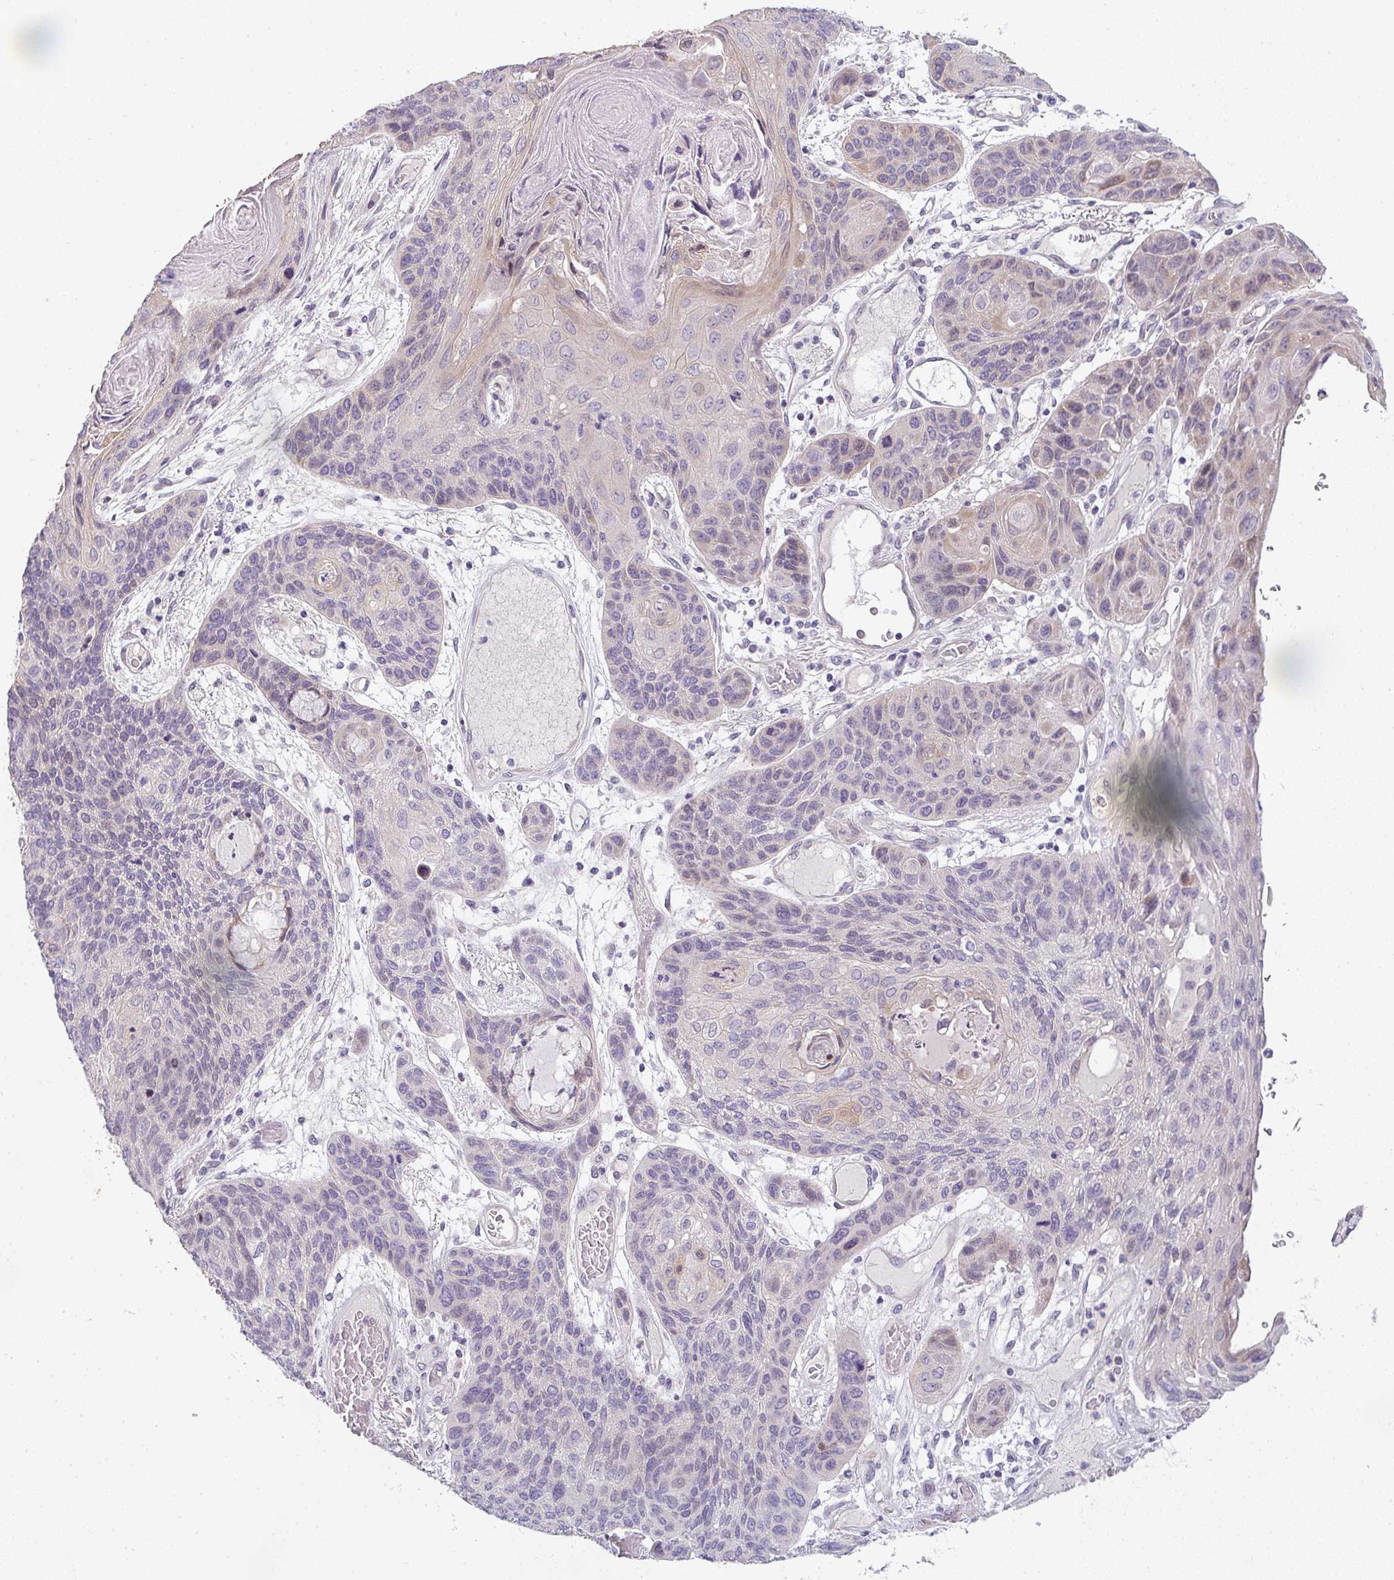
{"staining": {"intensity": "negative", "quantity": "none", "location": "none"}, "tissue": "lung cancer", "cell_type": "Tumor cells", "image_type": "cancer", "snomed": [{"axis": "morphology", "description": "Squamous cell carcinoma, NOS"}, {"axis": "morphology", "description": "Squamous cell carcinoma, metastatic, NOS"}, {"axis": "topography", "description": "Lymph node"}, {"axis": "topography", "description": "Lung"}], "caption": "DAB (3,3'-diaminobenzidine) immunohistochemical staining of human lung cancer (metastatic squamous cell carcinoma) demonstrates no significant positivity in tumor cells. Nuclei are stained in blue.", "gene": "TNFRSF10A", "patient": {"sex": "male", "age": 41}}